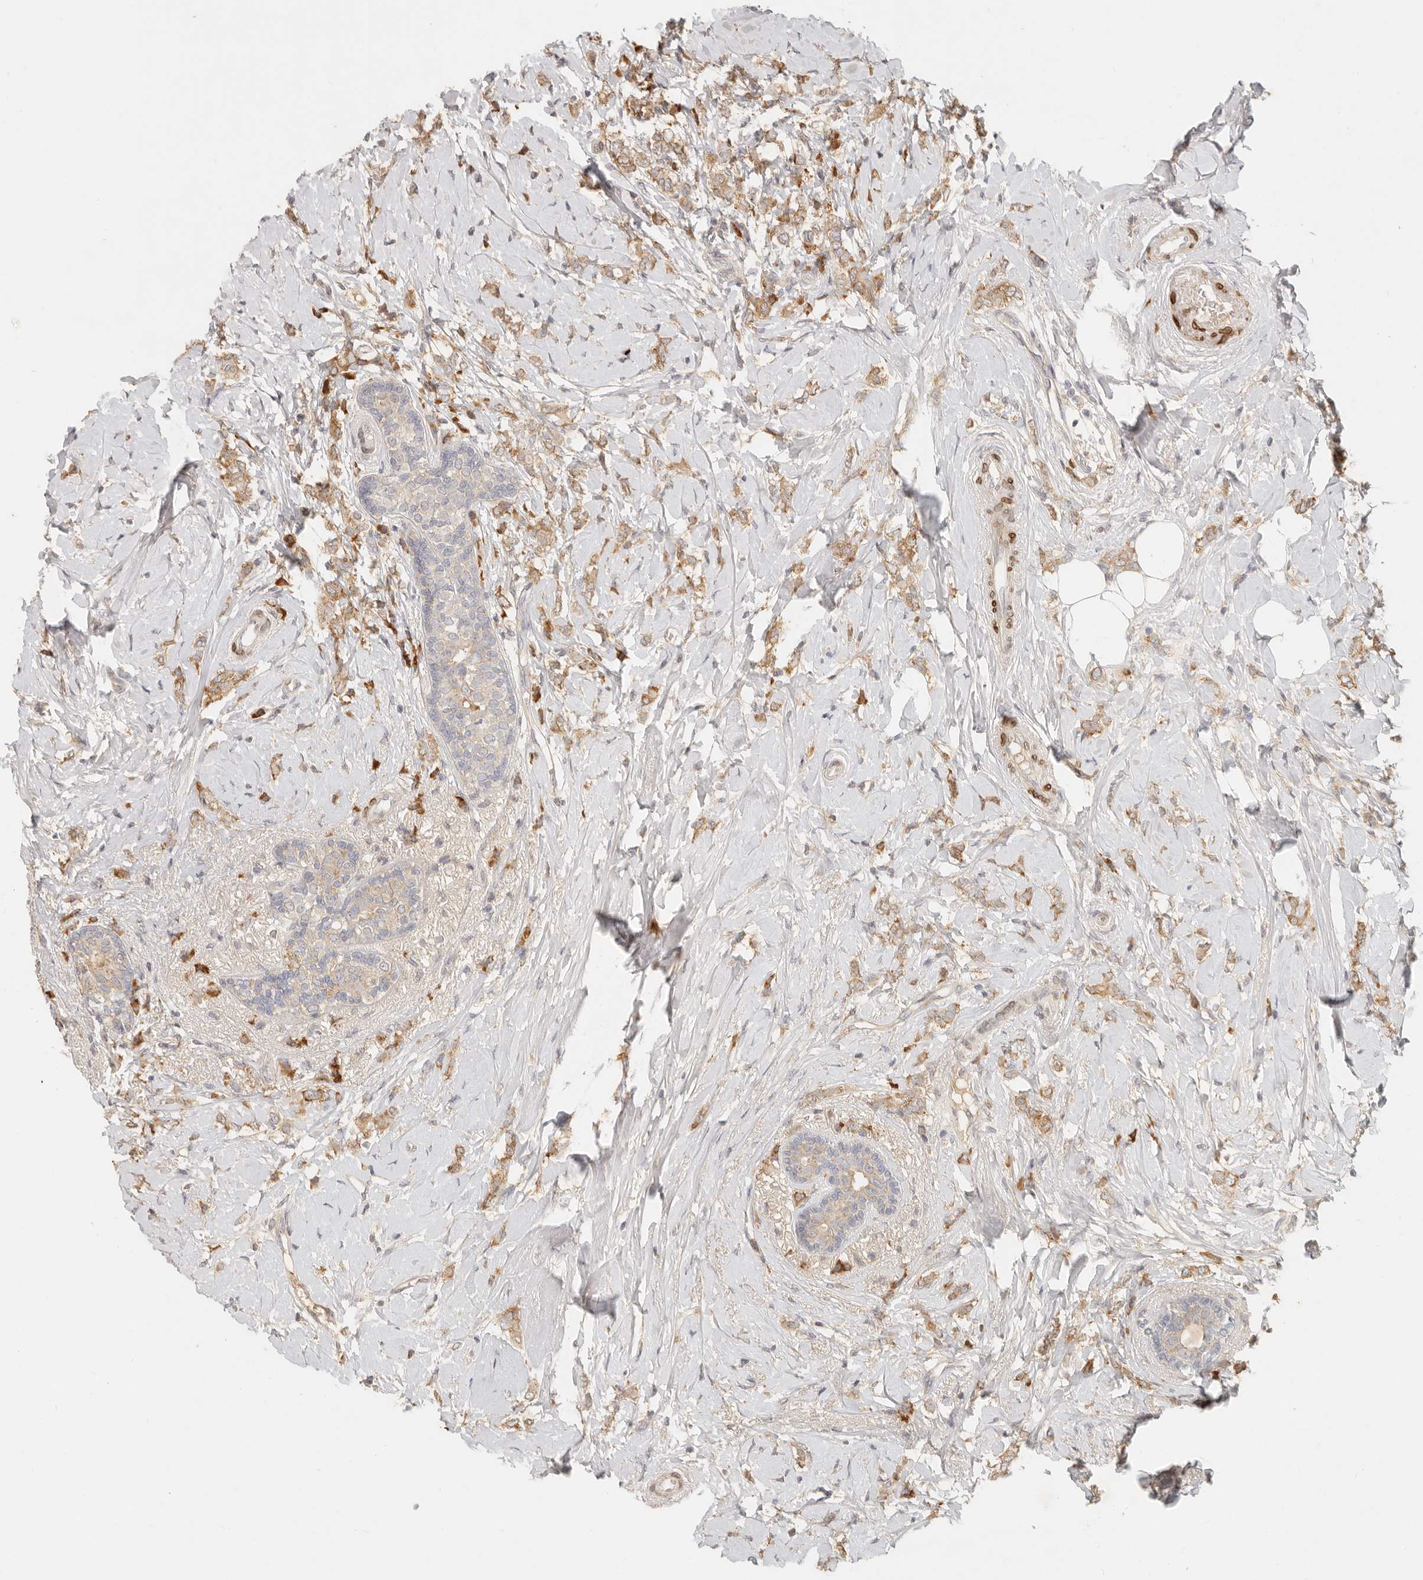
{"staining": {"intensity": "moderate", "quantity": ">75%", "location": "cytoplasmic/membranous"}, "tissue": "breast cancer", "cell_type": "Tumor cells", "image_type": "cancer", "snomed": [{"axis": "morphology", "description": "Normal tissue, NOS"}, {"axis": "morphology", "description": "Lobular carcinoma"}, {"axis": "topography", "description": "Breast"}], "caption": "Immunohistochemical staining of breast cancer (lobular carcinoma) shows medium levels of moderate cytoplasmic/membranous protein positivity in approximately >75% of tumor cells. Immunohistochemistry (ihc) stains the protein of interest in brown and the nuclei are stained blue.", "gene": "PABPC4", "patient": {"sex": "female", "age": 47}}